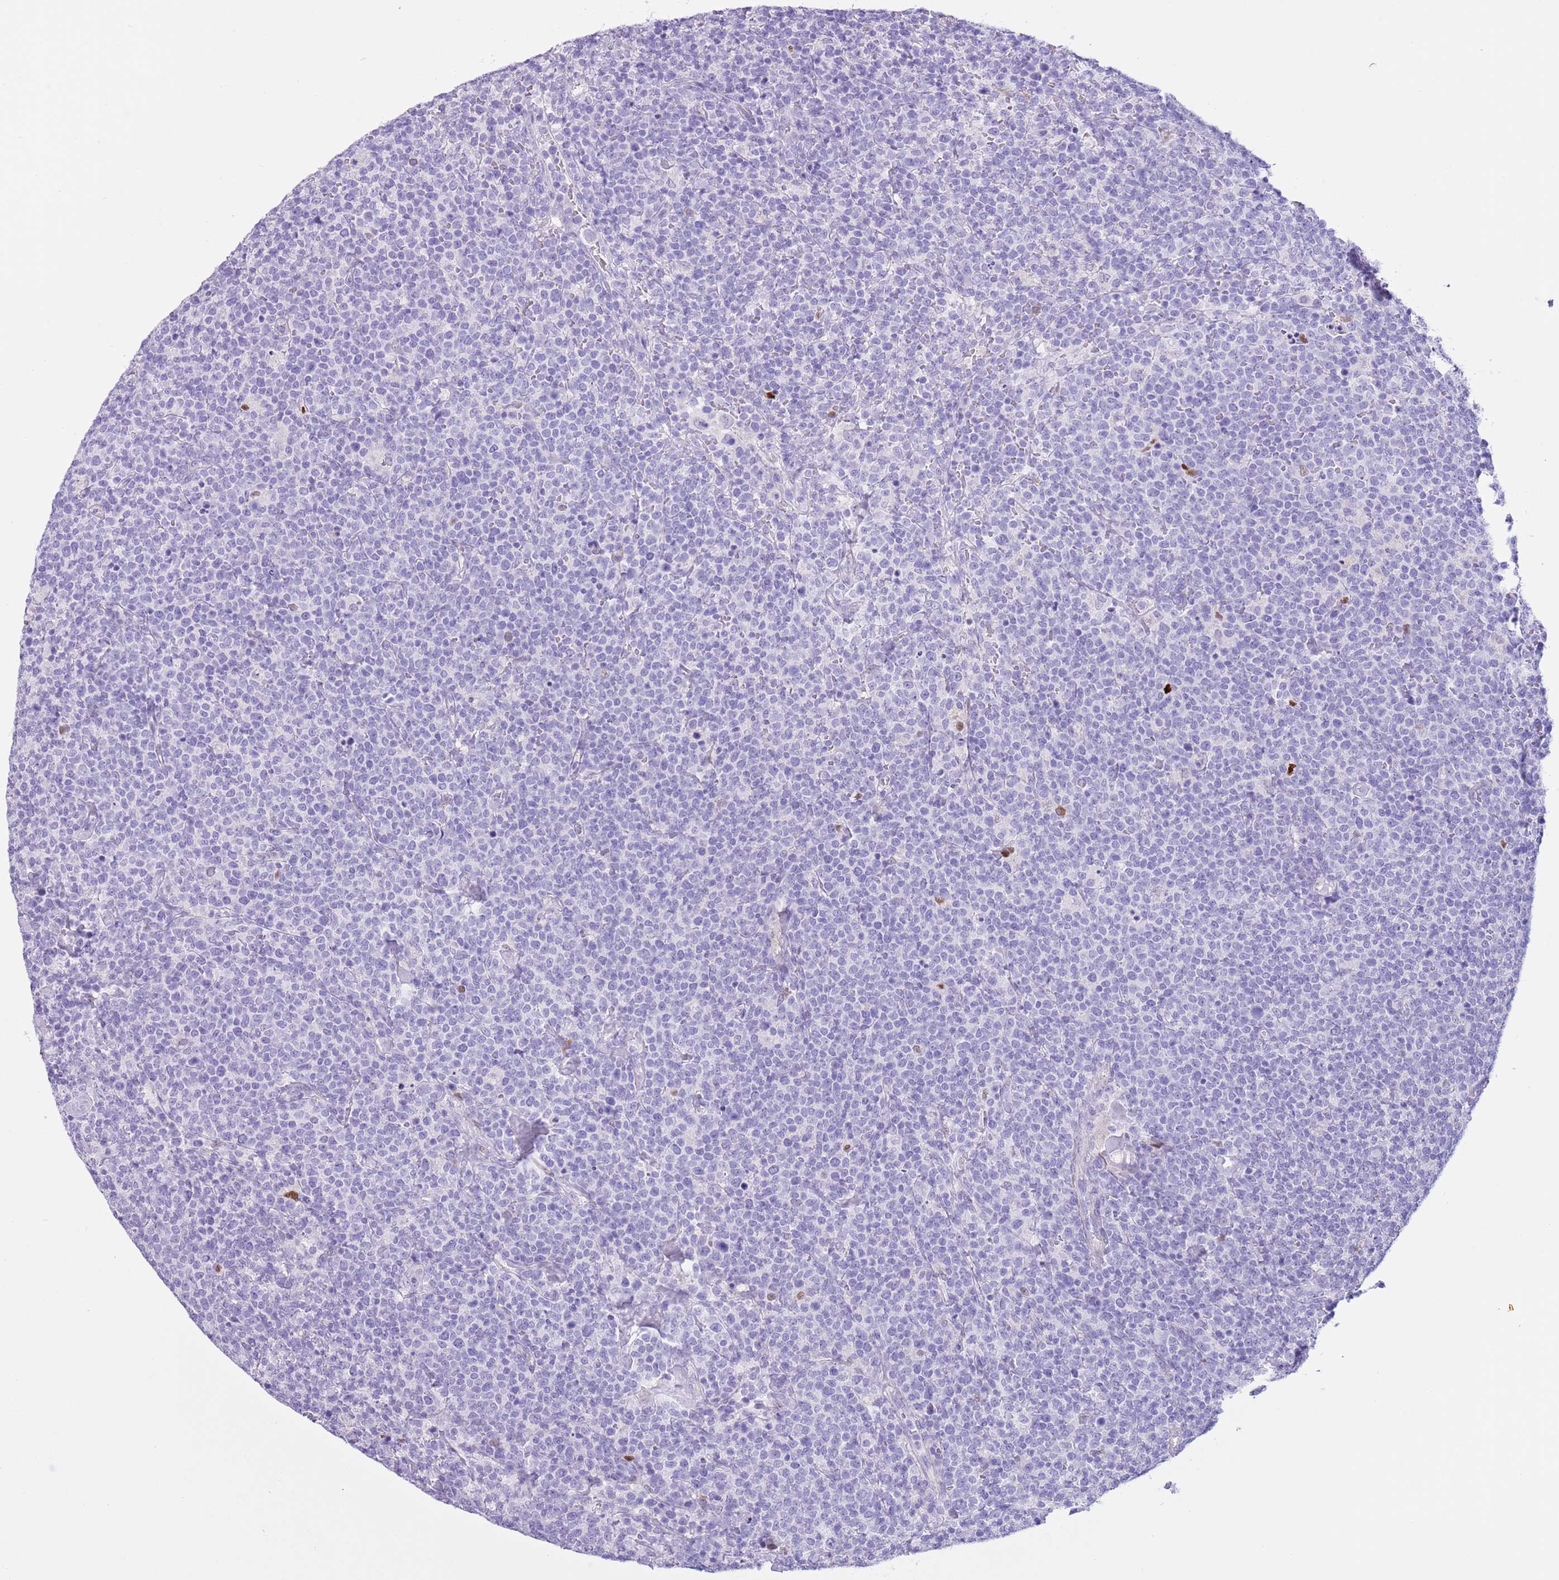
{"staining": {"intensity": "negative", "quantity": "none", "location": "none"}, "tissue": "lymphoma", "cell_type": "Tumor cells", "image_type": "cancer", "snomed": [{"axis": "morphology", "description": "Malignant lymphoma, non-Hodgkin's type, High grade"}, {"axis": "topography", "description": "Lymph node"}], "caption": "The IHC image has no significant expression in tumor cells of lymphoma tissue.", "gene": "SLC7A14", "patient": {"sex": "male", "age": 61}}